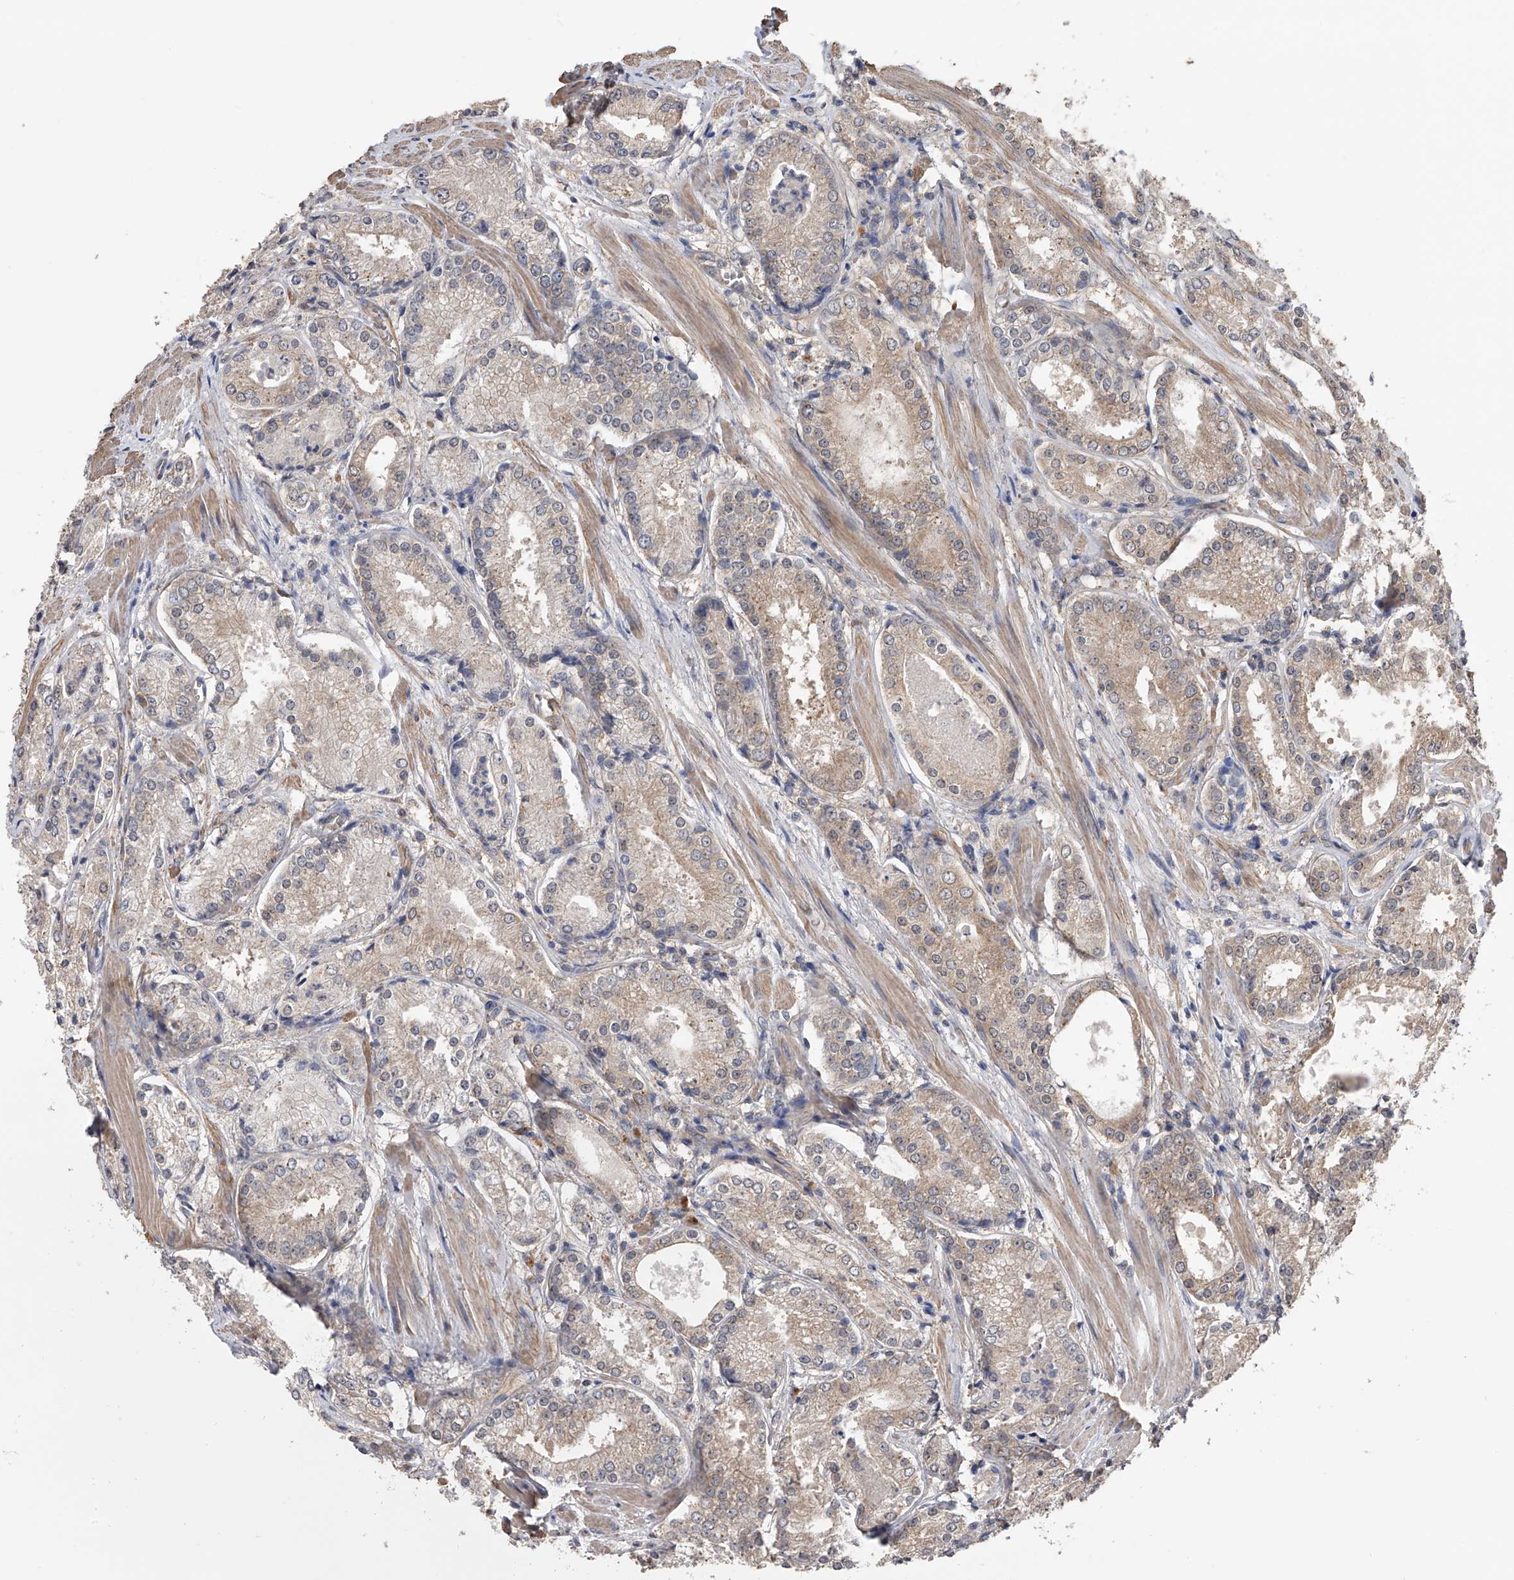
{"staining": {"intensity": "weak", "quantity": "<25%", "location": "cytoplasmic/membranous"}, "tissue": "prostate cancer", "cell_type": "Tumor cells", "image_type": "cancer", "snomed": [{"axis": "morphology", "description": "Adenocarcinoma, Low grade"}, {"axis": "topography", "description": "Prostate"}], "caption": "Tumor cells are negative for brown protein staining in prostate adenocarcinoma (low-grade).", "gene": "CFAP298", "patient": {"sex": "male", "age": 54}}